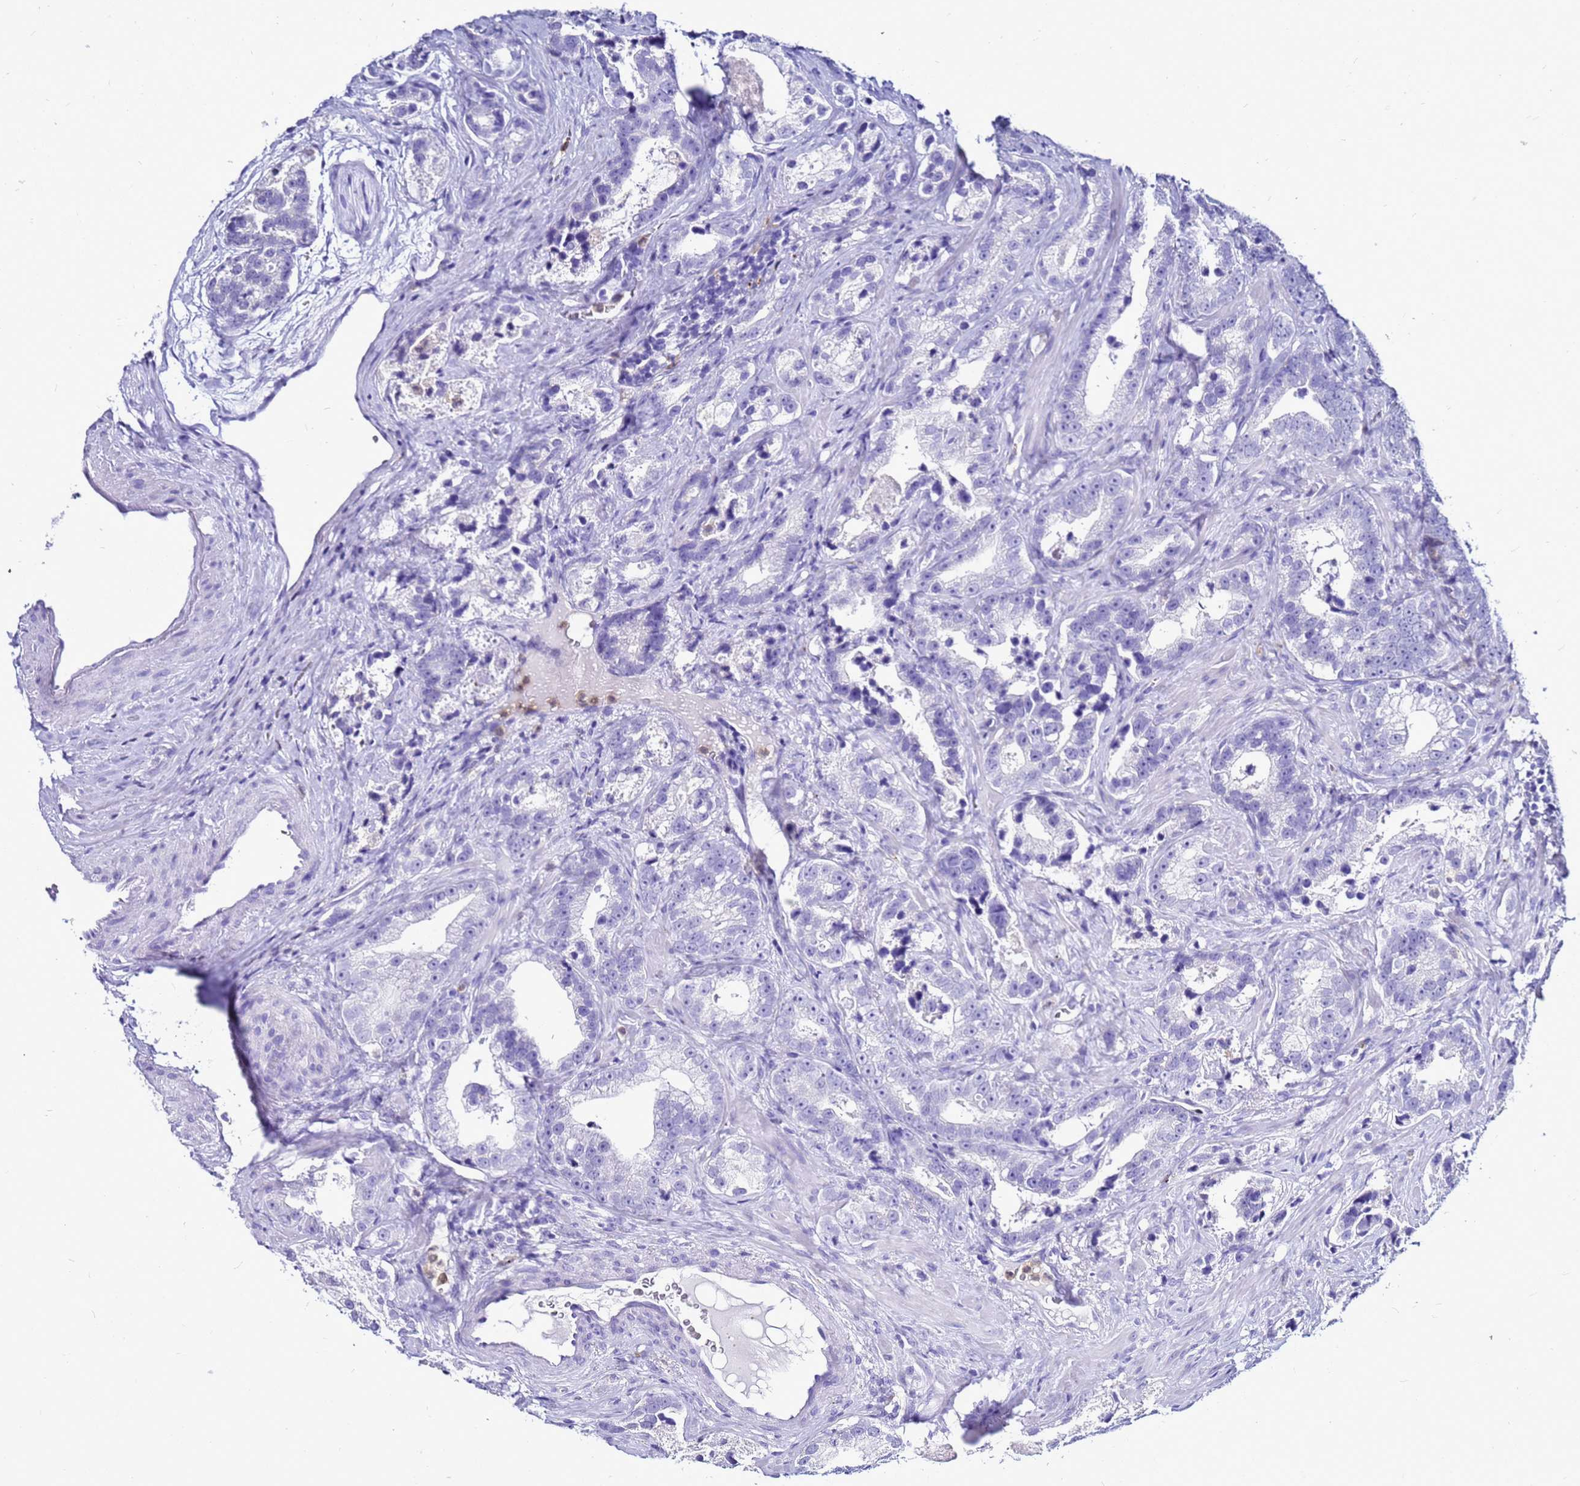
{"staining": {"intensity": "negative", "quantity": "none", "location": "none"}, "tissue": "prostate cancer", "cell_type": "Tumor cells", "image_type": "cancer", "snomed": [{"axis": "morphology", "description": "Adenocarcinoma, High grade"}, {"axis": "topography", "description": "Prostate"}], "caption": "Tumor cells are negative for protein expression in human prostate cancer (high-grade adenocarcinoma). The staining was performed using DAB to visualize the protein expression in brown, while the nuclei were stained in blue with hematoxylin (Magnification: 20x).", "gene": "CSTA", "patient": {"sex": "male", "age": 62}}